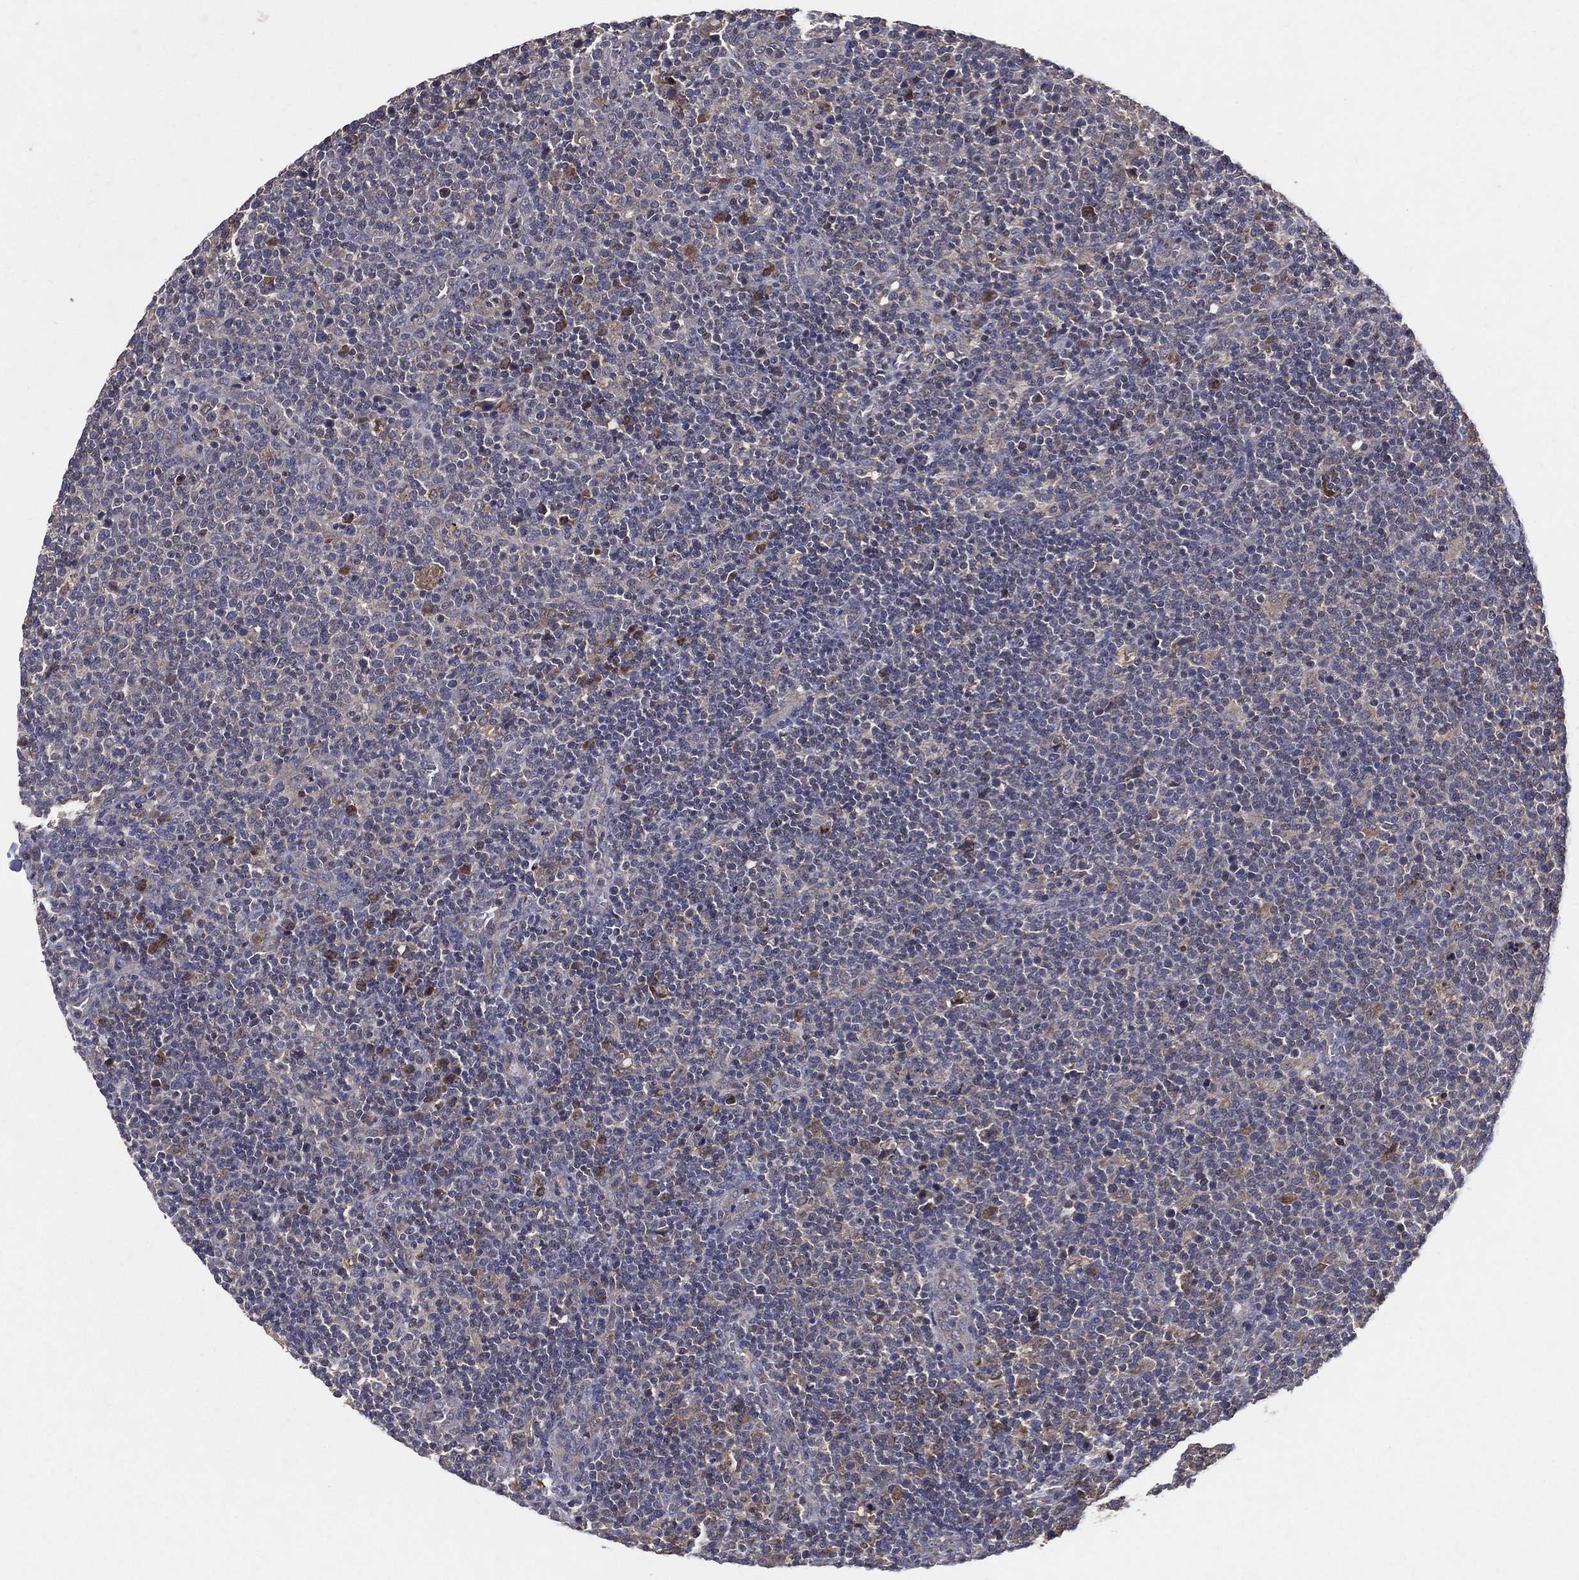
{"staining": {"intensity": "weak", "quantity": "<25%", "location": "cytoplasmic/membranous"}, "tissue": "lymphoma", "cell_type": "Tumor cells", "image_type": "cancer", "snomed": [{"axis": "morphology", "description": "Malignant lymphoma, non-Hodgkin's type, High grade"}, {"axis": "topography", "description": "Lymph node"}], "caption": "Human lymphoma stained for a protein using immunohistochemistry exhibits no expression in tumor cells.", "gene": "MT-ND1", "patient": {"sex": "male", "age": 61}}